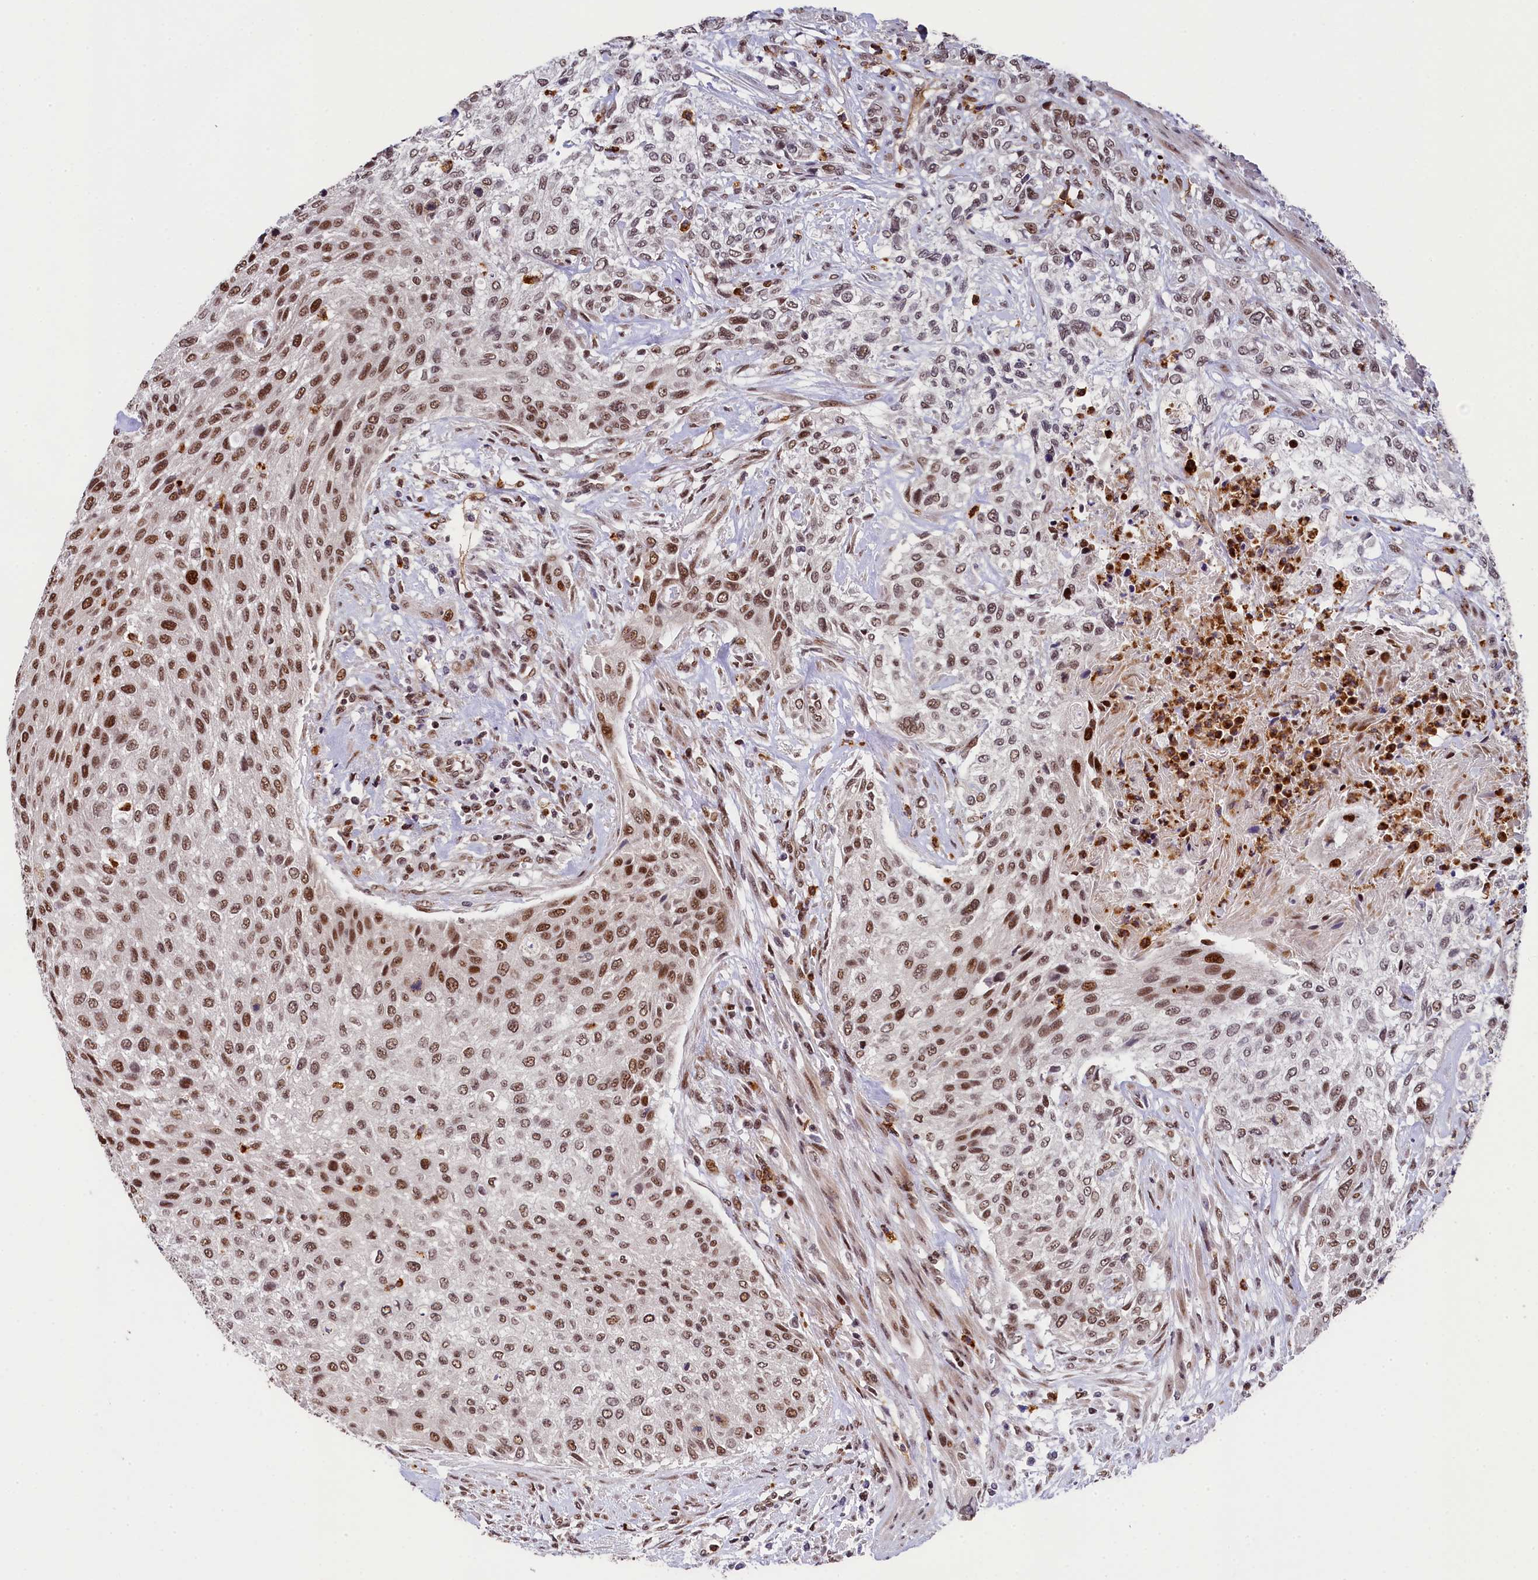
{"staining": {"intensity": "strong", "quantity": ">75%", "location": "nuclear"}, "tissue": "urothelial cancer", "cell_type": "Tumor cells", "image_type": "cancer", "snomed": [{"axis": "morphology", "description": "Normal tissue, NOS"}, {"axis": "morphology", "description": "Urothelial carcinoma, NOS"}, {"axis": "topography", "description": "Urinary bladder"}, {"axis": "topography", "description": "Peripheral nerve tissue"}], "caption": "DAB immunohistochemical staining of human urothelial cancer reveals strong nuclear protein expression in approximately >75% of tumor cells. (DAB = brown stain, brightfield microscopy at high magnification).", "gene": "ADIG", "patient": {"sex": "male", "age": 35}}